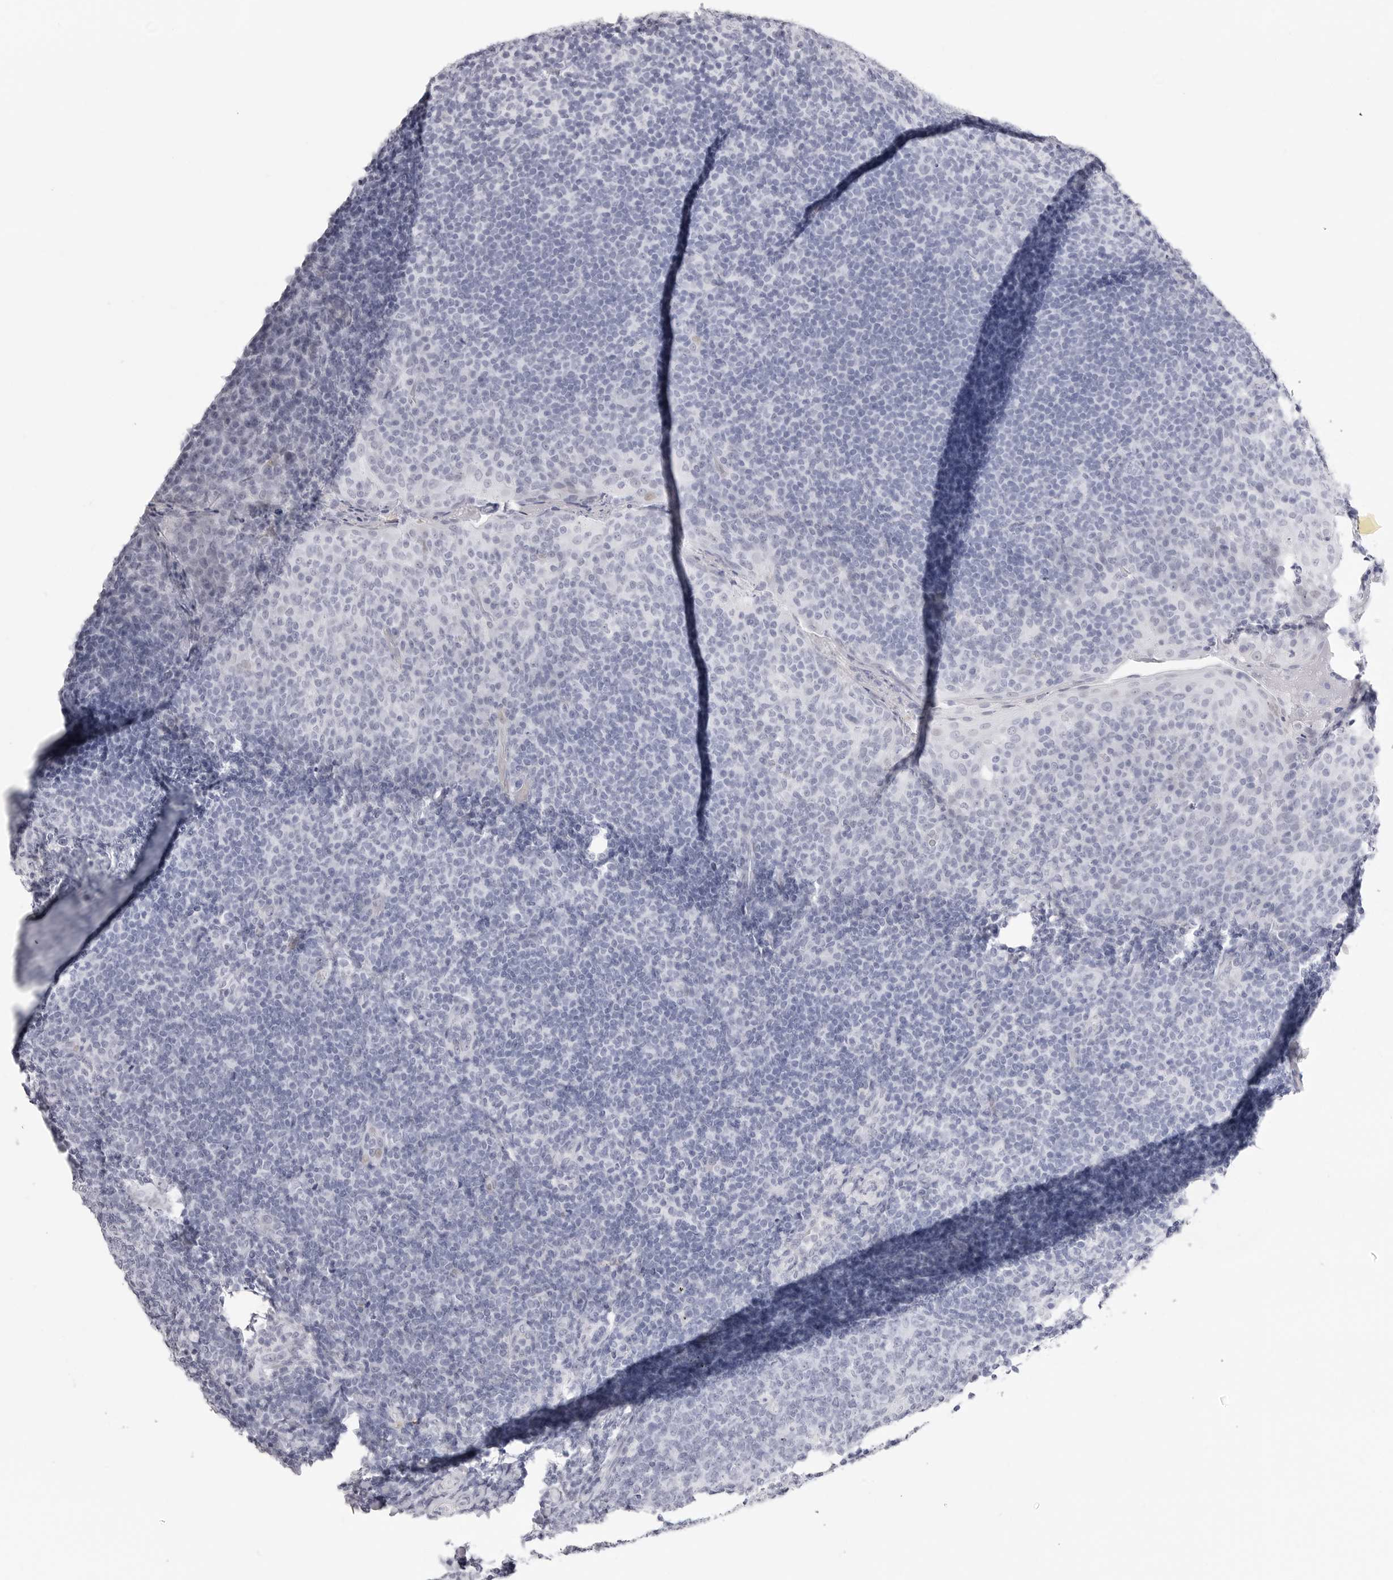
{"staining": {"intensity": "negative", "quantity": "none", "location": "none"}, "tissue": "tonsil", "cell_type": "Germinal center cells", "image_type": "normal", "snomed": [{"axis": "morphology", "description": "Normal tissue, NOS"}, {"axis": "topography", "description": "Tonsil"}], "caption": "IHC of unremarkable tonsil shows no expression in germinal center cells. (Immunohistochemistry, brightfield microscopy, high magnification).", "gene": "TSSK1B", "patient": {"sex": "female", "age": 19}}